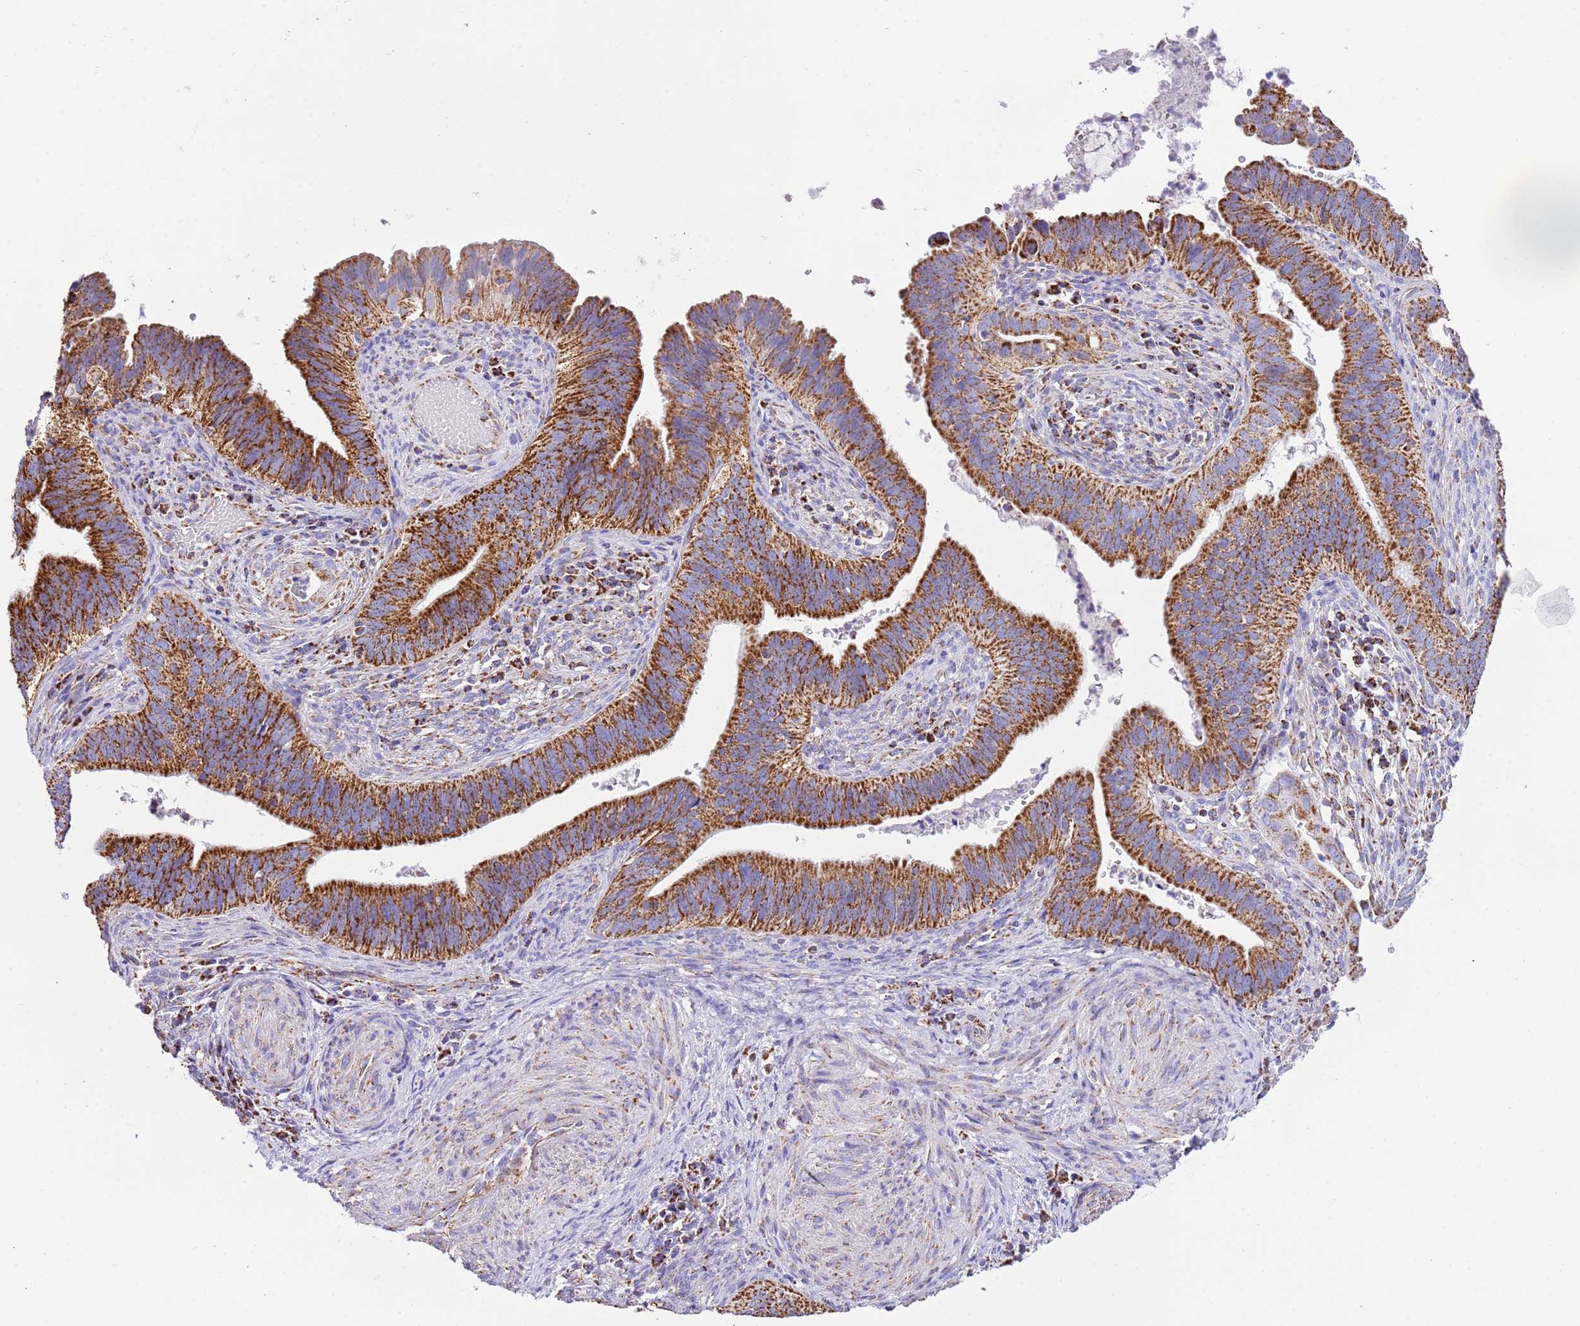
{"staining": {"intensity": "strong", "quantity": ">75%", "location": "cytoplasmic/membranous"}, "tissue": "cervical cancer", "cell_type": "Tumor cells", "image_type": "cancer", "snomed": [{"axis": "morphology", "description": "Adenocarcinoma, NOS"}, {"axis": "topography", "description": "Cervix"}], "caption": "High-magnification brightfield microscopy of cervical cancer (adenocarcinoma) stained with DAB (3,3'-diaminobenzidine) (brown) and counterstained with hematoxylin (blue). tumor cells exhibit strong cytoplasmic/membranous expression is identified in approximately>75% of cells.", "gene": "SUCLG2", "patient": {"sex": "female", "age": 42}}